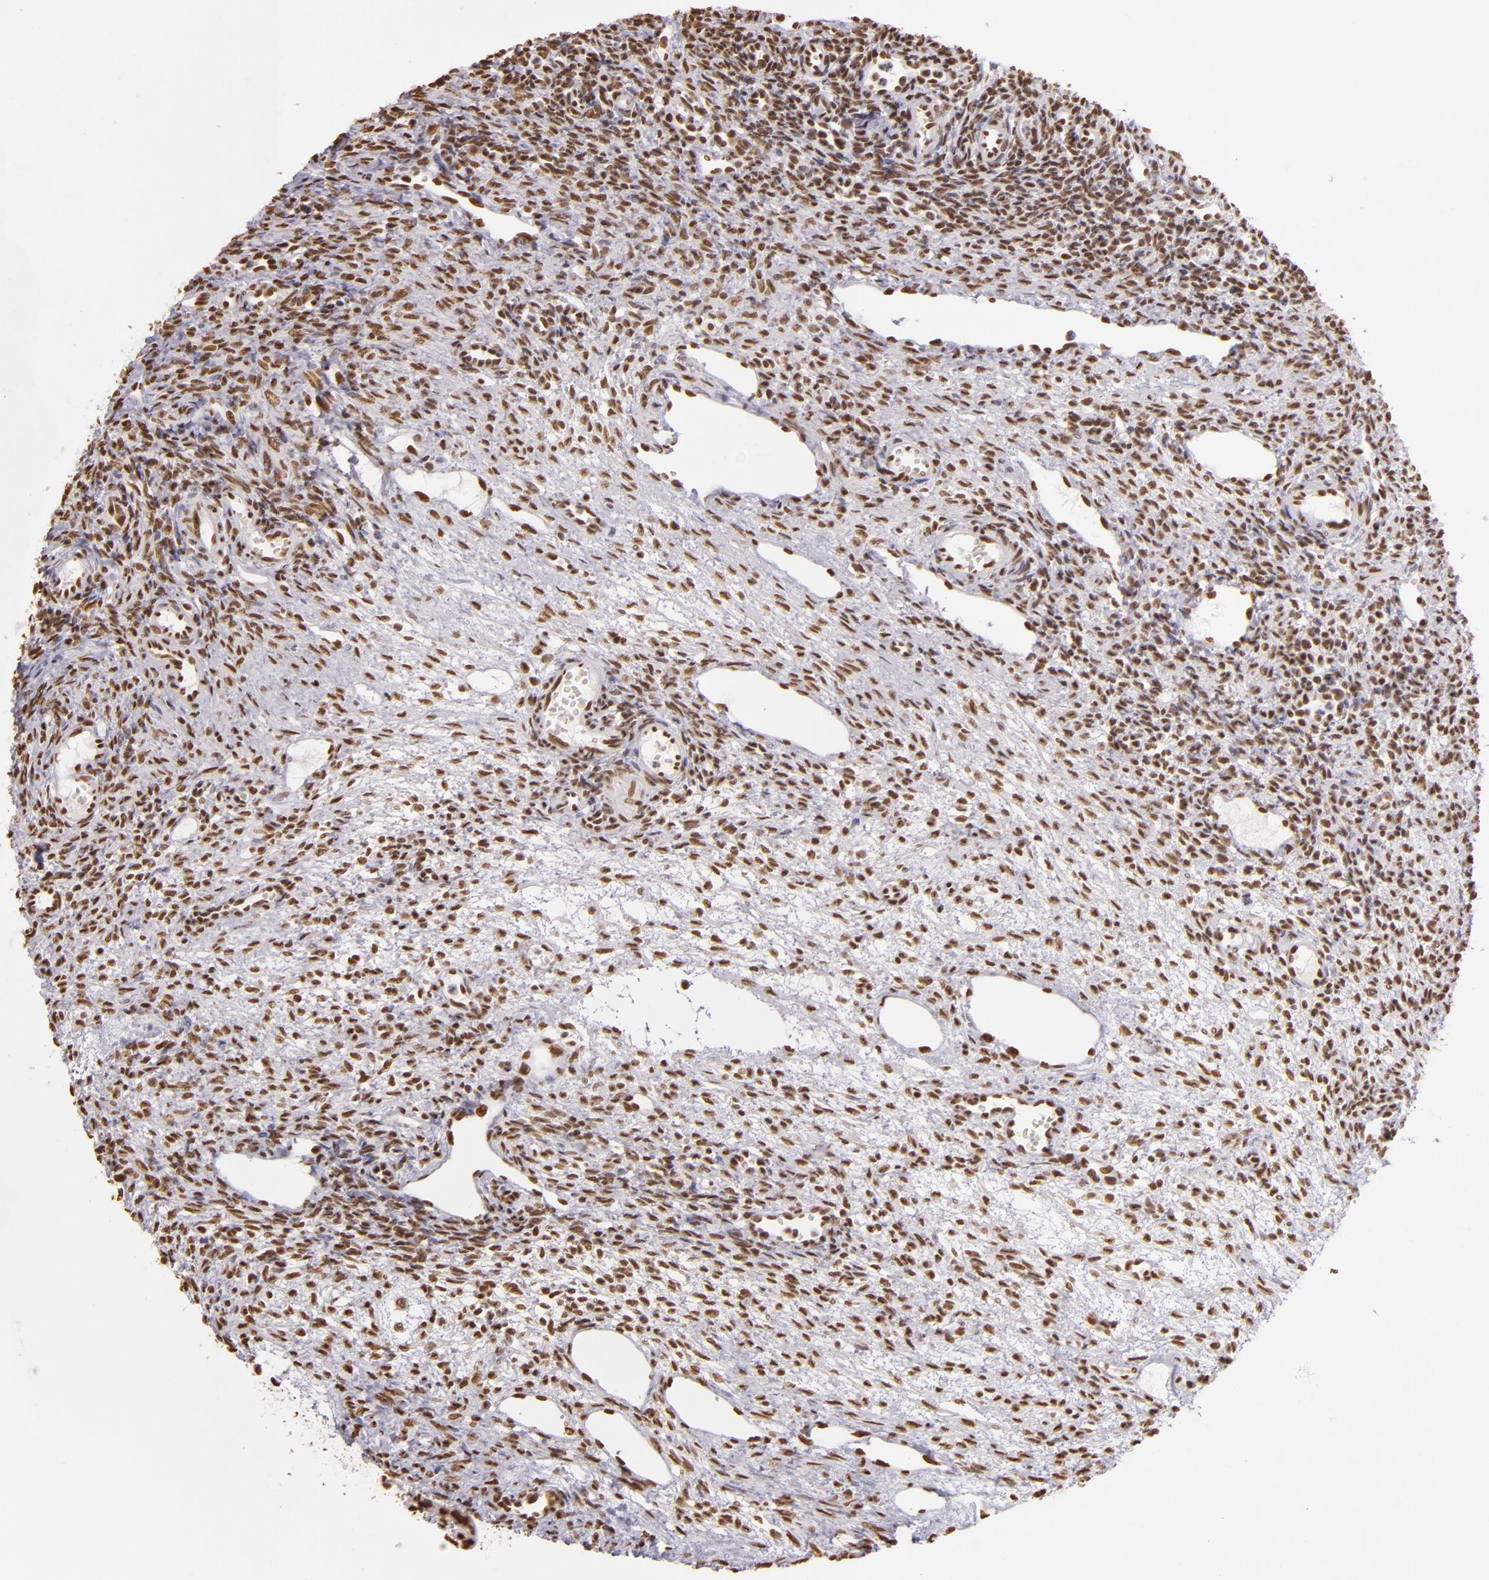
{"staining": {"intensity": "moderate", "quantity": ">75%", "location": "nuclear"}, "tissue": "ovary", "cell_type": "Ovarian stroma cells", "image_type": "normal", "snomed": [{"axis": "morphology", "description": "Normal tissue, NOS"}, {"axis": "topography", "description": "Ovary"}], "caption": "A brown stain shows moderate nuclear positivity of a protein in ovarian stroma cells of unremarkable ovary.", "gene": "PAPOLA", "patient": {"sex": "female", "age": 33}}